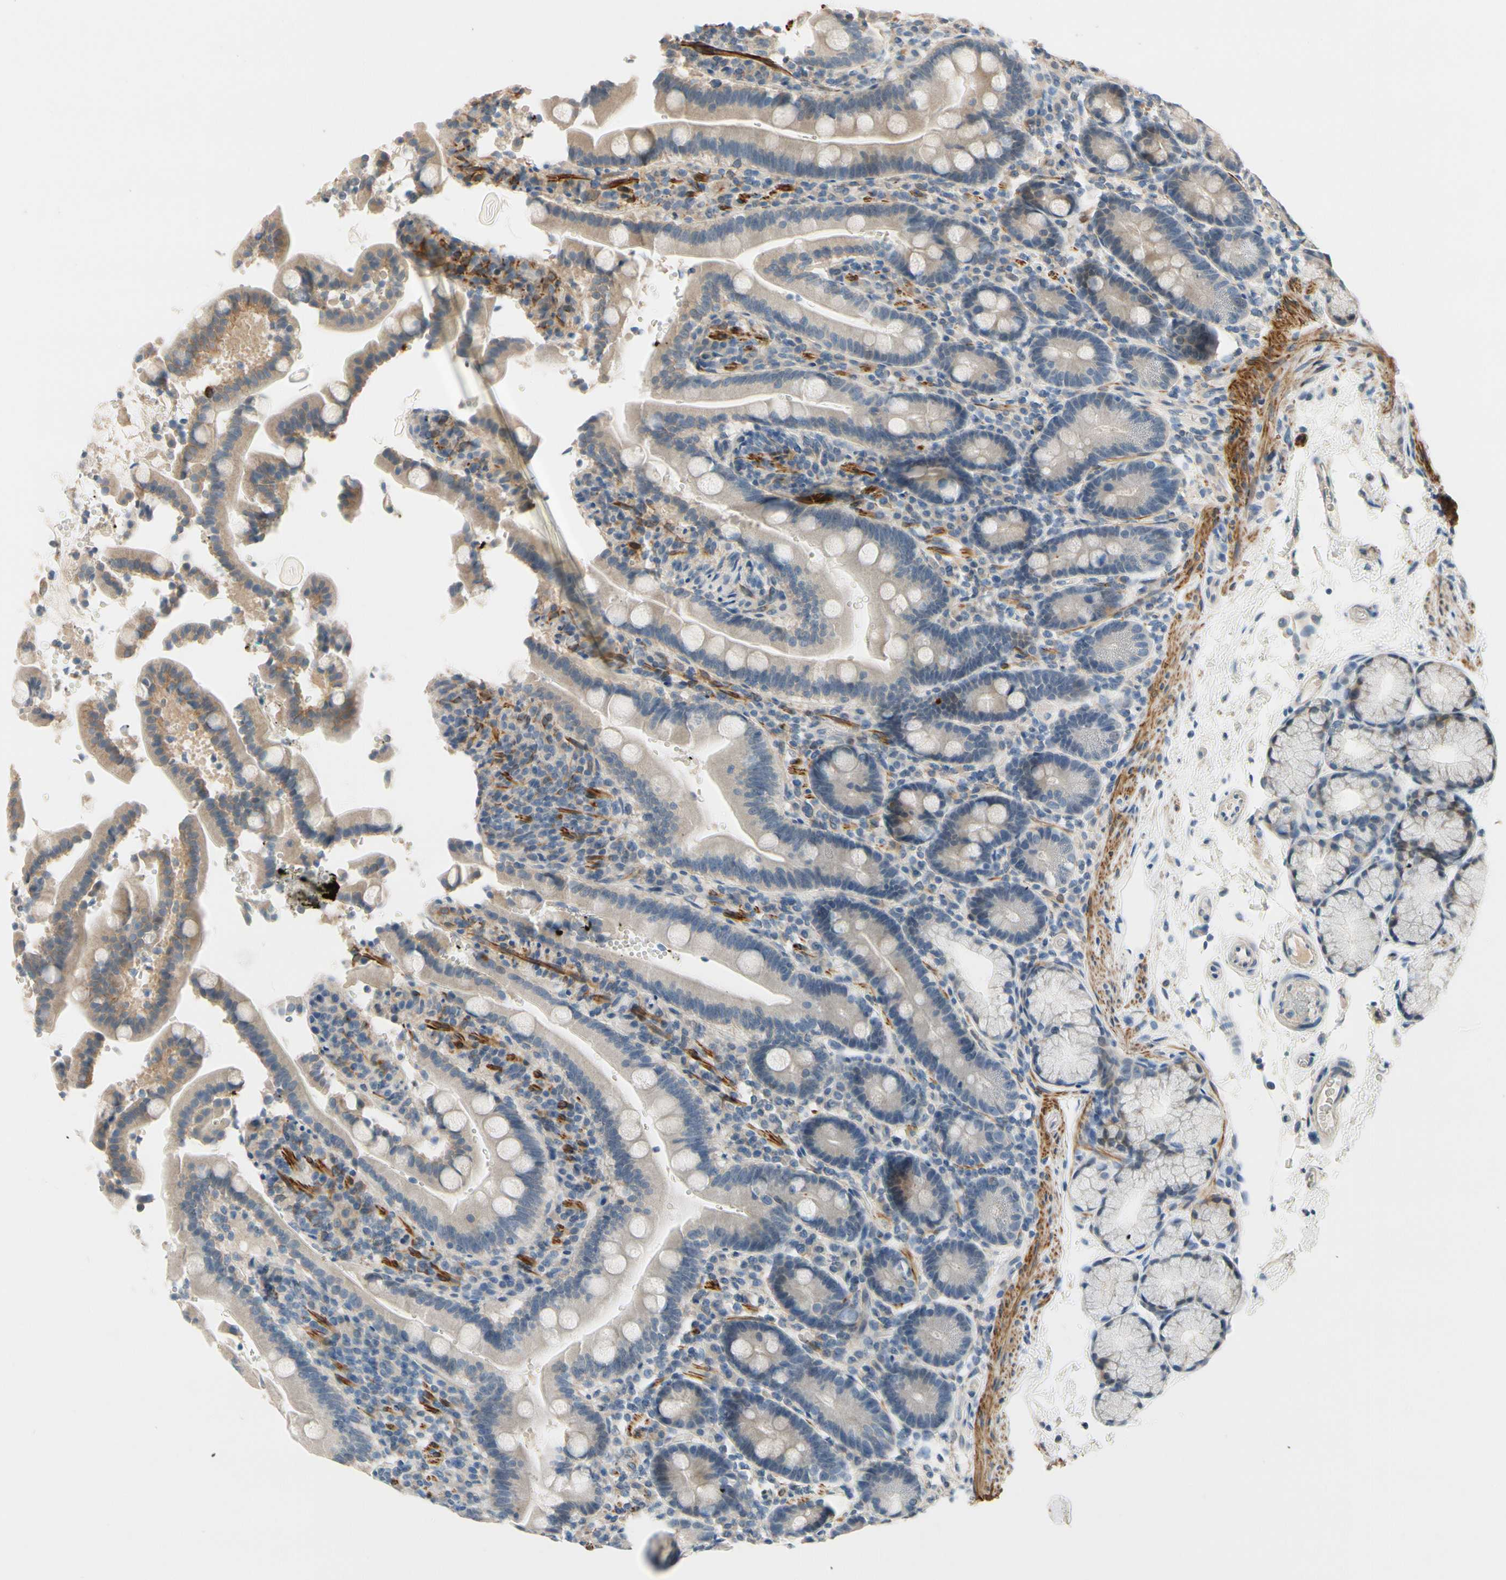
{"staining": {"intensity": "negative", "quantity": "none", "location": "none"}, "tissue": "duodenum", "cell_type": "Glandular cells", "image_type": "normal", "snomed": [{"axis": "morphology", "description": "Normal tissue, NOS"}, {"axis": "topography", "description": "Small intestine, NOS"}], "caption": "Glandular cells are negative for brown protein staining in benign duodenum.", "gene": "SLC27A6", "patient": {"sex": "female", "age": 71}}